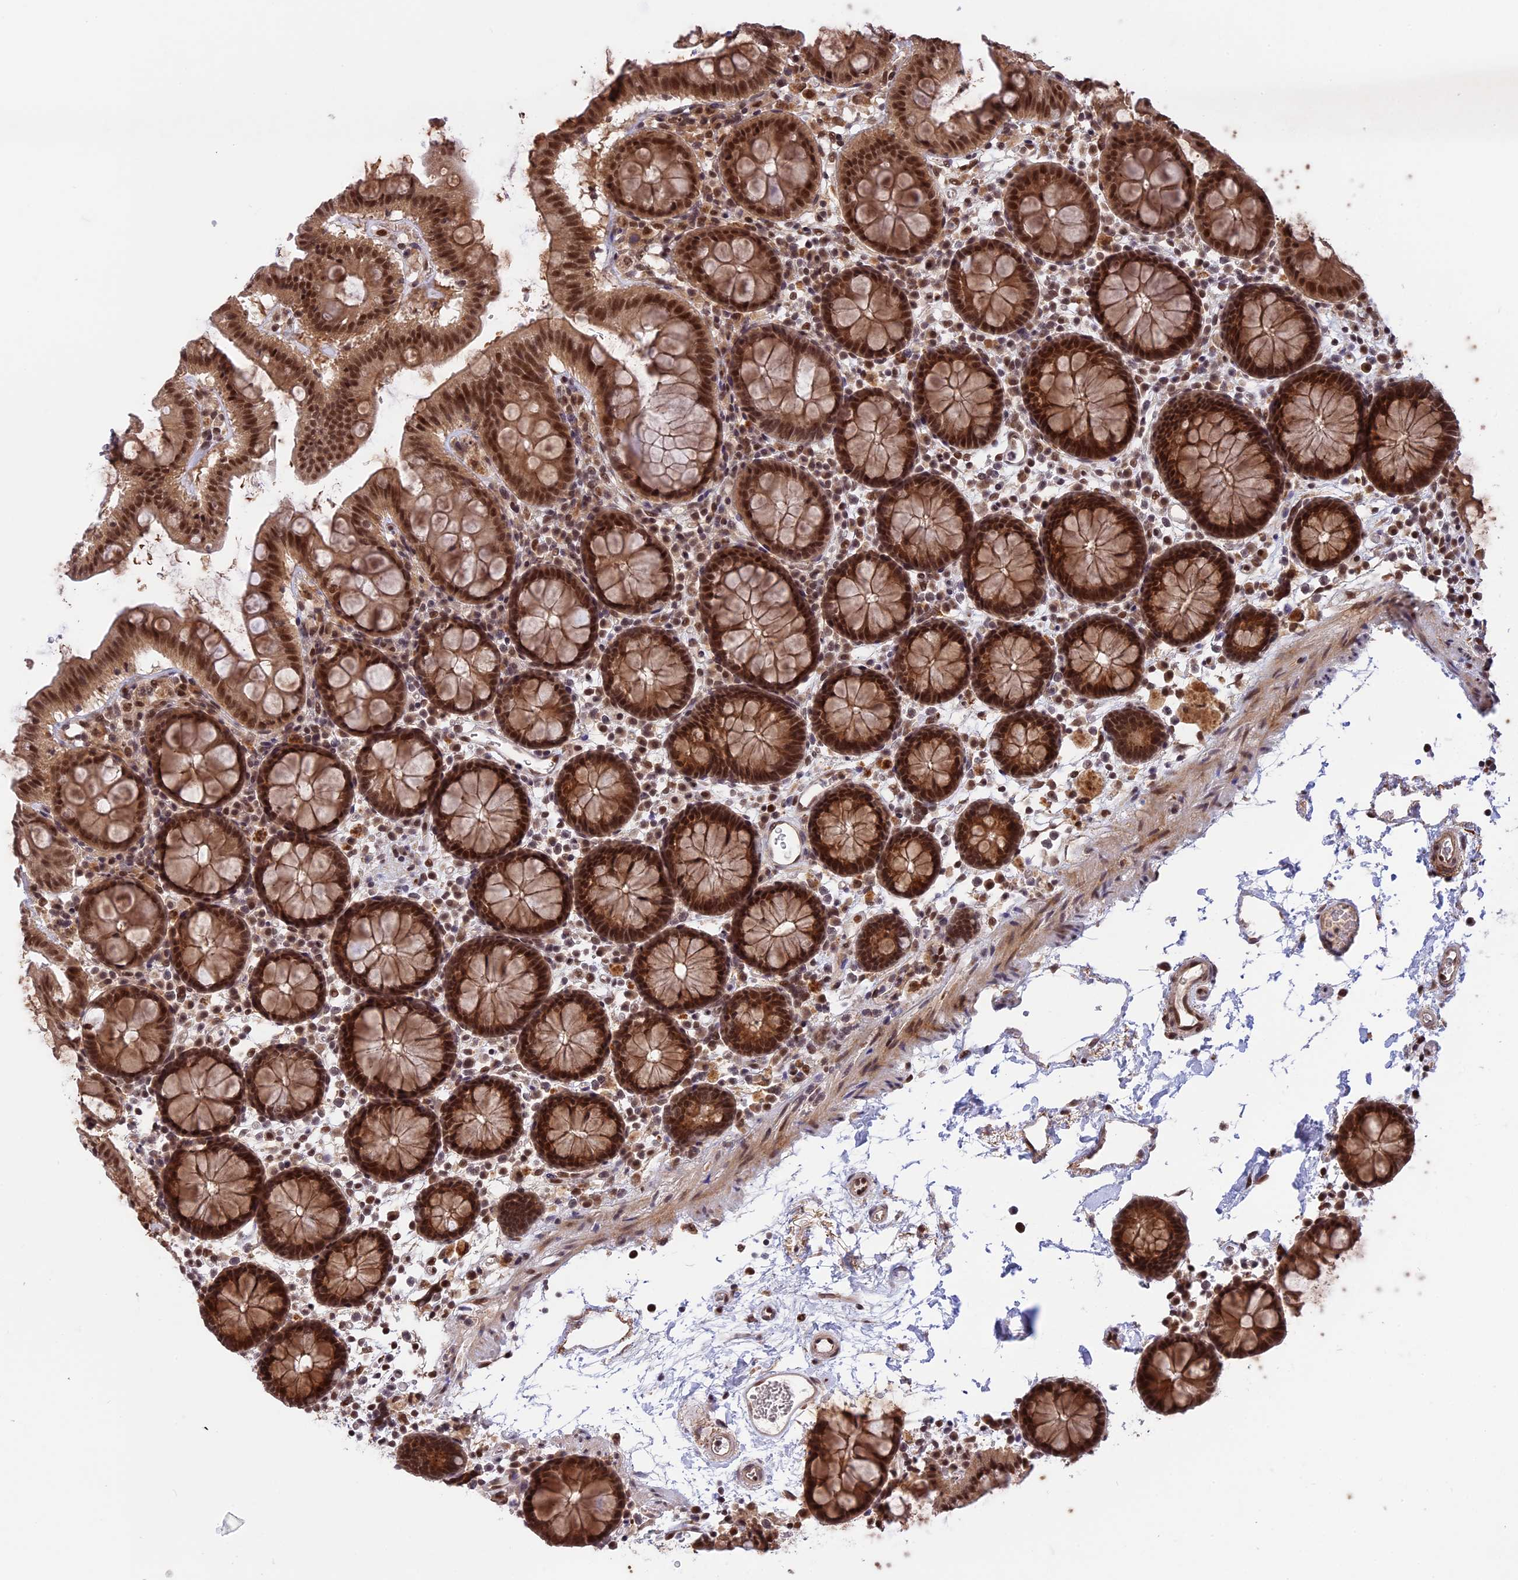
{"staining": {"intensity": "strong", "quantity": ">75%", "location": "cytoplasmic/membranous,nuclear"}, "tissue": "colon", "cell_type": "Endothelial cells", "image_type": "normal", "snomed": [{"axis": "morphology", "description": "Normal tissue, NOS"}, {"axis": "topography", "description": "Colon"}], "caption": "Protein expression analysis of benign human colon reveals strong cytoplasmic/membranous,nuclear expression in about >75% of endothelial cells. Nuclei are stained in blue.", "gene": "POLR2C", "patient": {"sex": "male", "age": 75}}